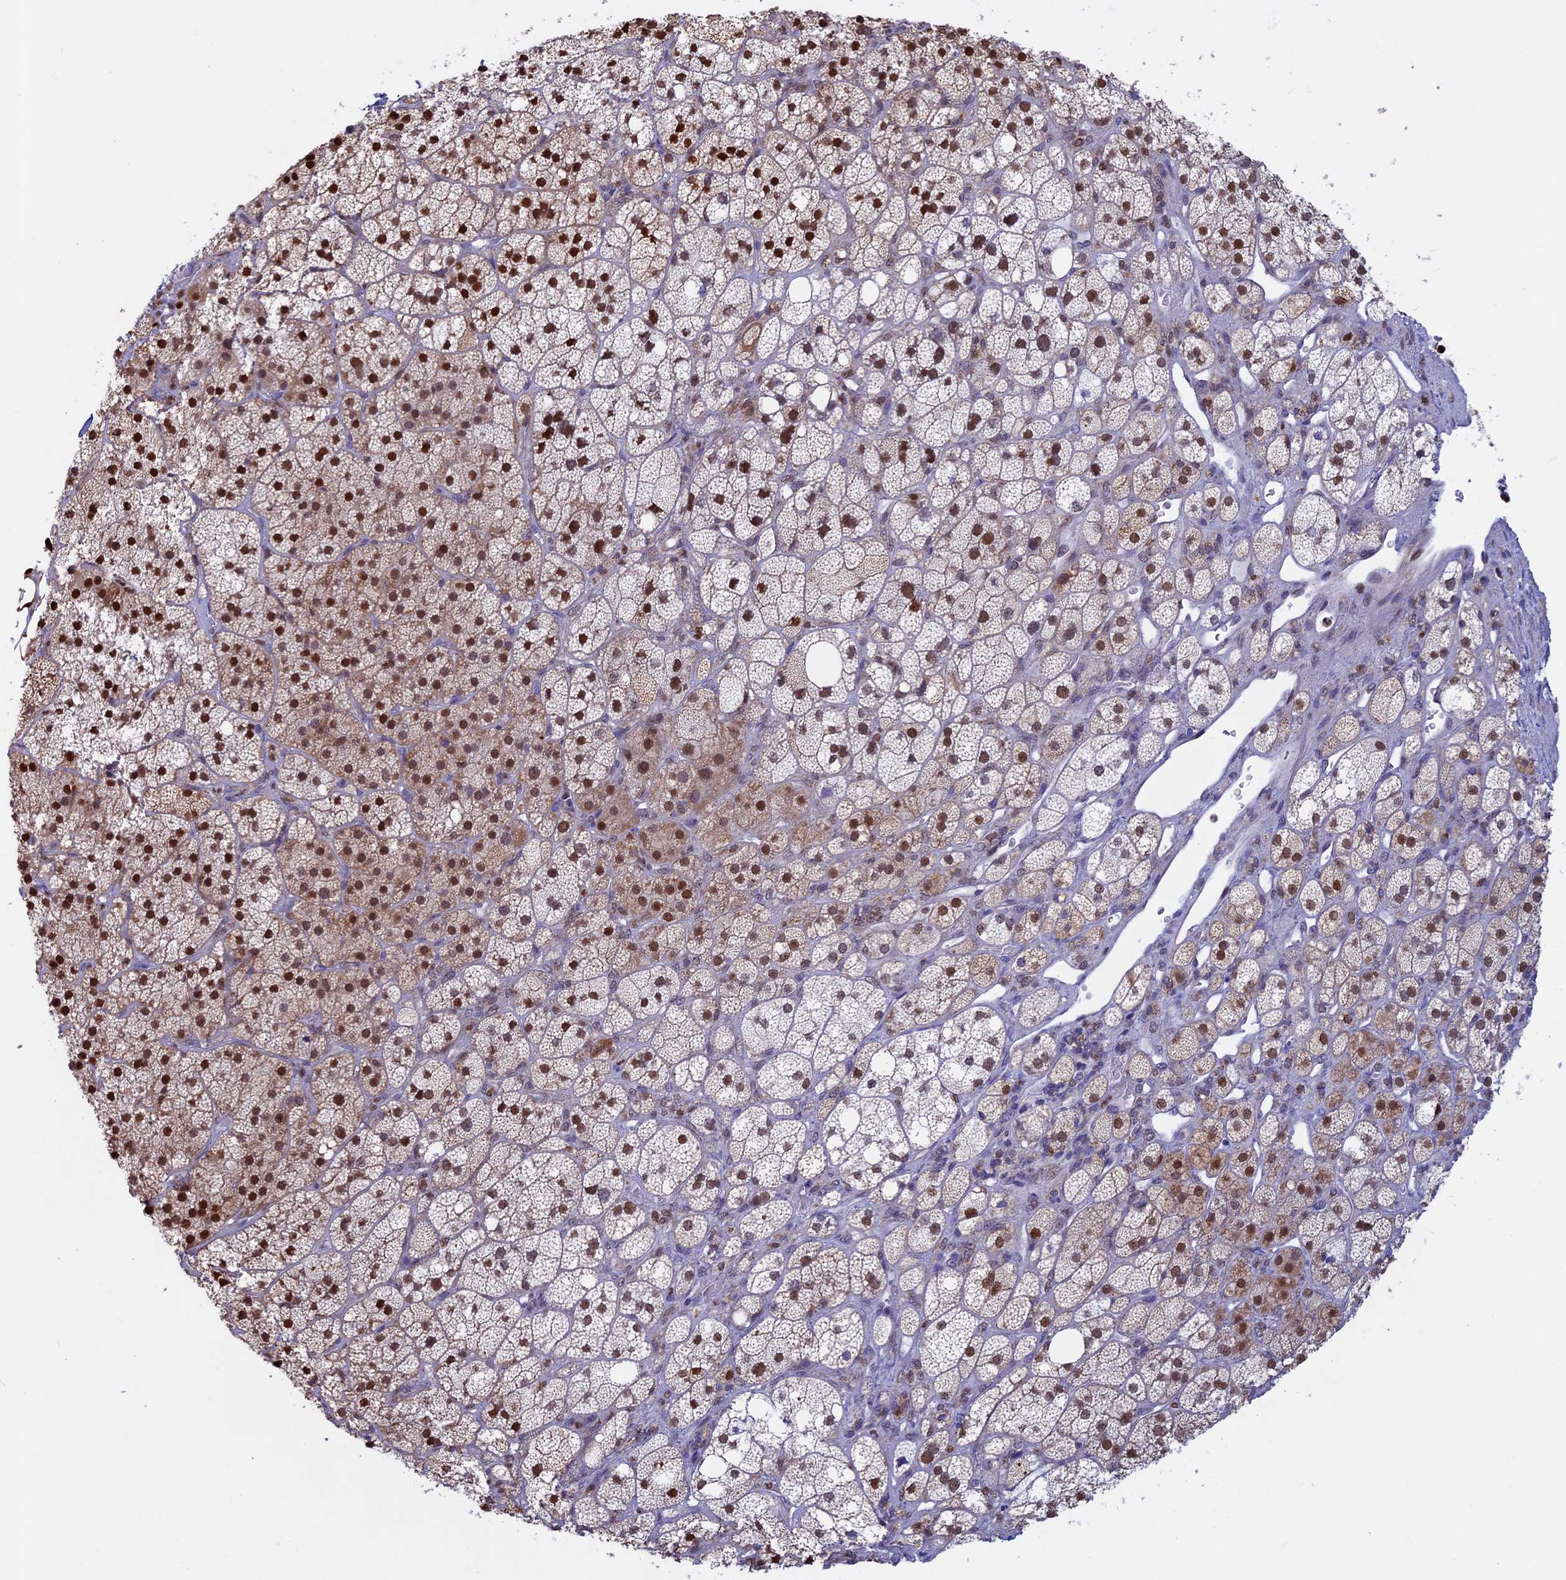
{"staining": {"intensity": "moderate", "quantity": ">75%", "location": "cytoplasmic/membranous,nuclear"}, "tissue": "adrenal gland", "cell_type": "Glandular cells", "image_type": "normal", "snomed": [{"axis": "morphology", "description": "Normal tissue, NOS"}, {"axis": "topography", "description": "Adrenal gland"}], "caption": "Normal adrenal gland shows moderate cytoplasmic/membranous,nuclear positivity in about >75% of glandular cells.", "gene": "ACSS1", "patient": {"sex": "male", "age": 61}}